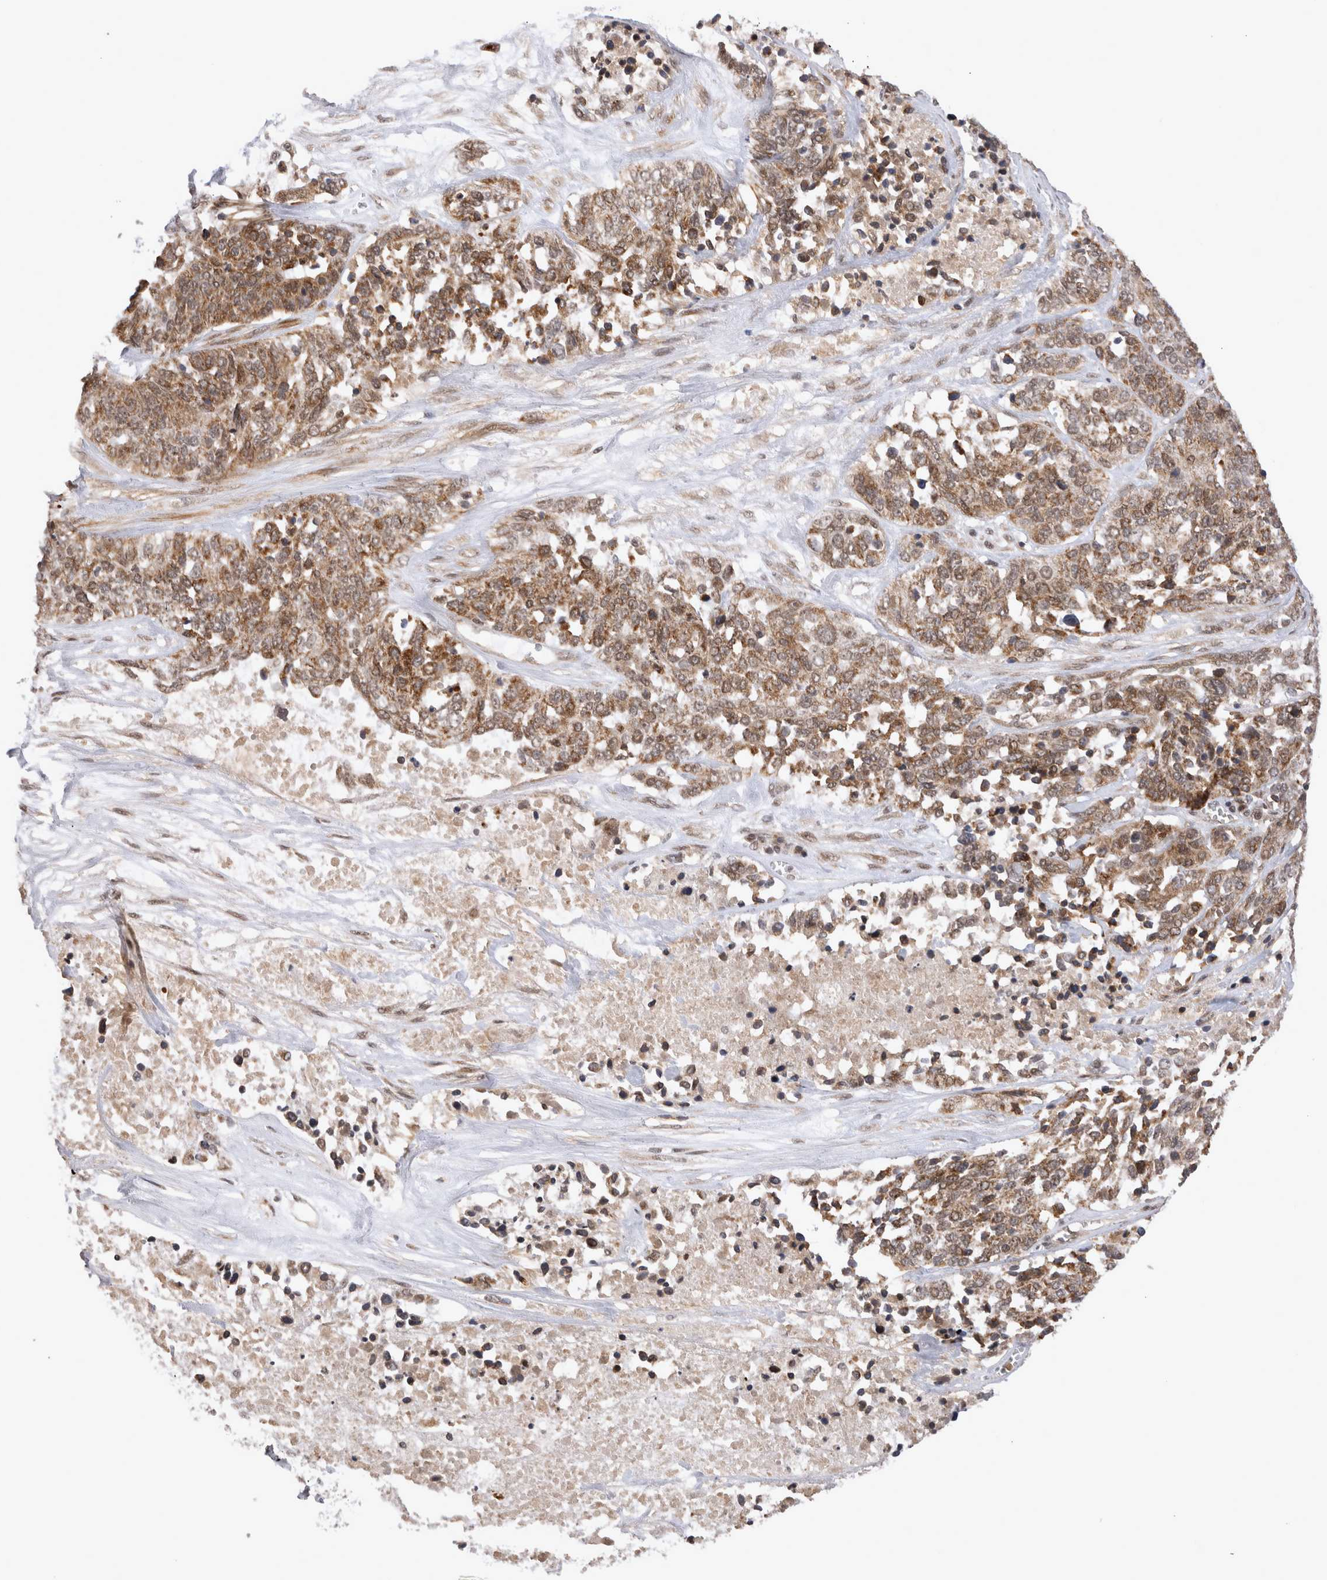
{"staining": {"intensity": "moderate", "quantity": ">75%", "location": "cytoplasmic/membranous,nuclear"}, "tissue": "ovarian cancer", "cell_type": "Tumor cells", "image_type": "cancer", "snomed": [{"axis": "morphology", "description": "Cystadenocarcinoma, serous, NOS"}, {"axis": "topography", "description": "Ovary"}], "caption": "Protein expression analysis of human ovarian cancer (serous cystadenocarcinoma) reveals moderate cytoplasmic/membranous and nuclear expression in approximately >75% of tumor cells.", "gene": "TMEM65", "patient": {"sex": "female", "age": 44}}